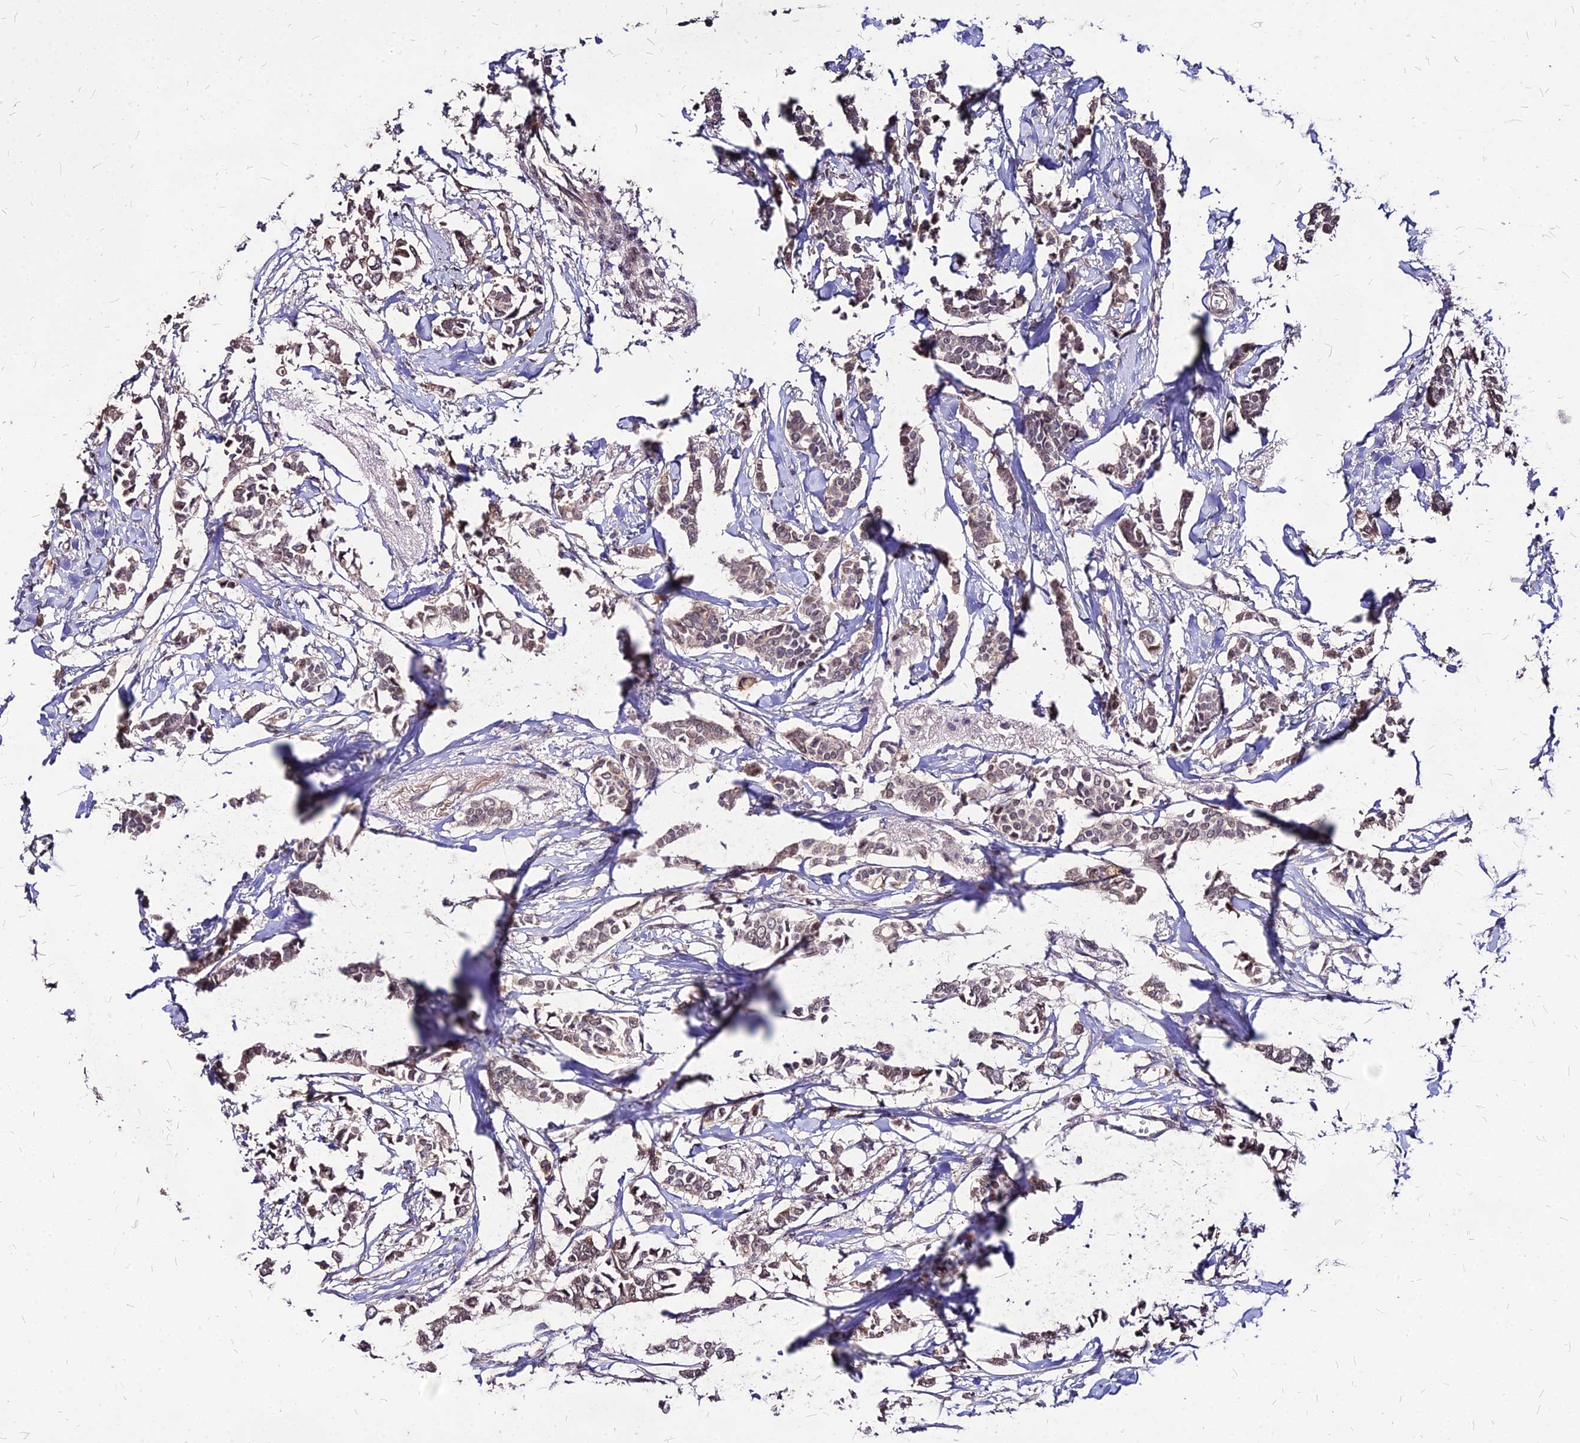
{"staining": {"intensity": "weak", "quantity": "25%-75%", "location": "cytoplasmic/membranous,nuclear"}, "tissue": "breast cancer", "cell_type": "Tumor cells", "image_type": "cancer", "snomed": [{"axis": "morphology", "description": "Duct carcinoma"}, {"axis": "topography", "description": "Breast"}], "caption": "Immunohistochemistry histopathology image of breast cancer (intraductal carcinoma) stained for a protein (brown), which shows low levels of weak cytoplasmic/membranous and nuclear positivity in approximately 25%-75% of tumor cells.", "gene": "APBA3", "patient": {"sex": "female", "age": 41}}